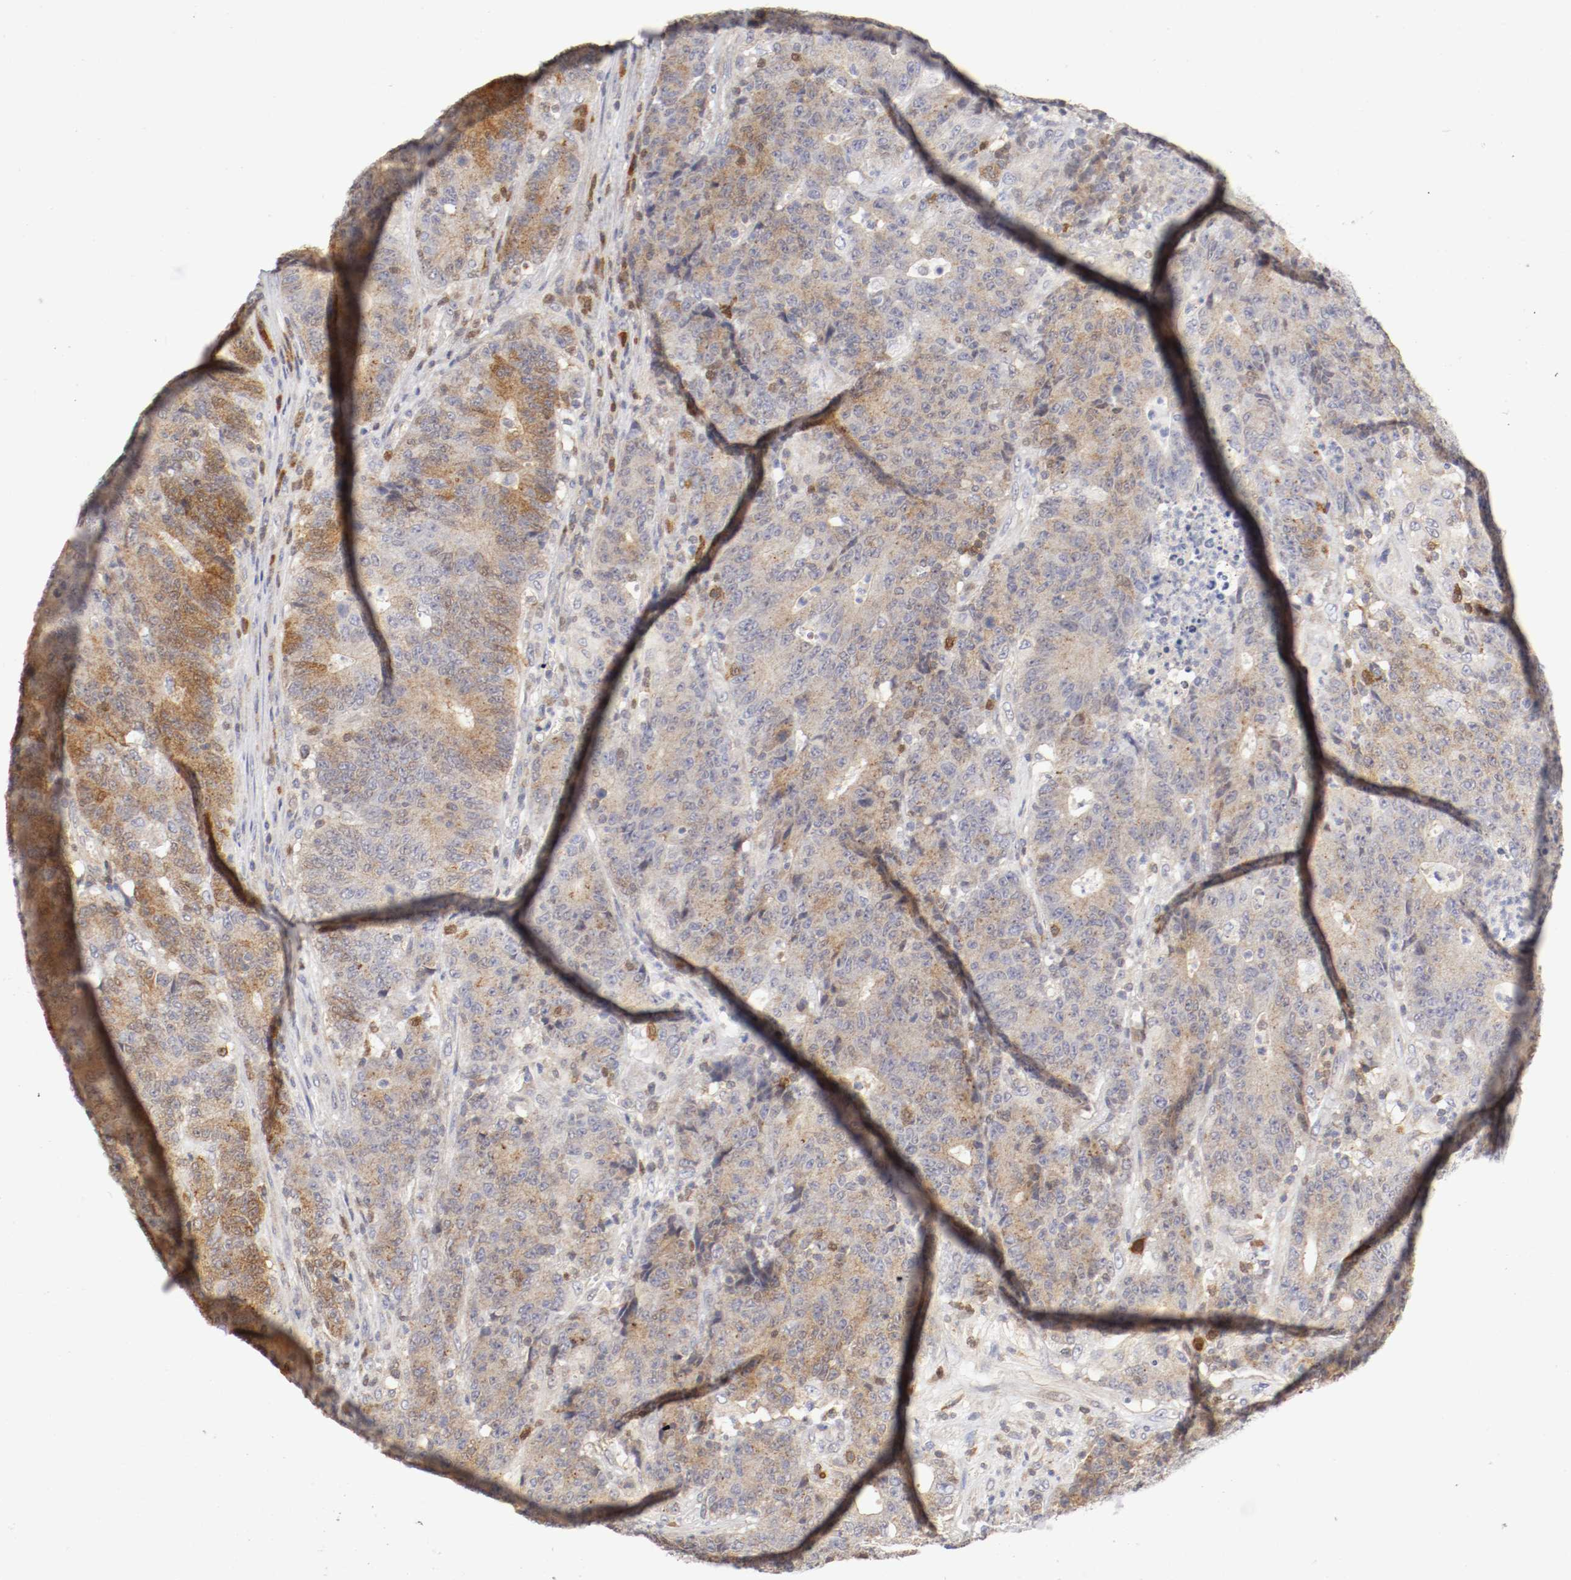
{"staining": {"intensity": "weak", "quantity": ">75%", "location": "cytoplasmic/membranous,nuclear"}, "tissue": "colorectal cancer", "cell_type": "Tumor cells", "image_type": "cancer", "snomed": [{"axis": "morphology", "description": "Normal tissue, NOS"}, {"axis": "morphology", "description": "Adenocarcinoma, NOS"}, {"axis": "topography", "description": "Colon"}], "caption": "DAB (3,3'-diaminobenzidine) immunohistochemical staining of adenocarcinoma (colorectal) demonstrates weak cytoplasmic/membranous and nuclear protein expression in approximately >75% of tumor cells. (DAB IHC with brightfield microscopy, high magnification).", "gene": "CDK6", "patient": {"sex": "female", "age": 75}}